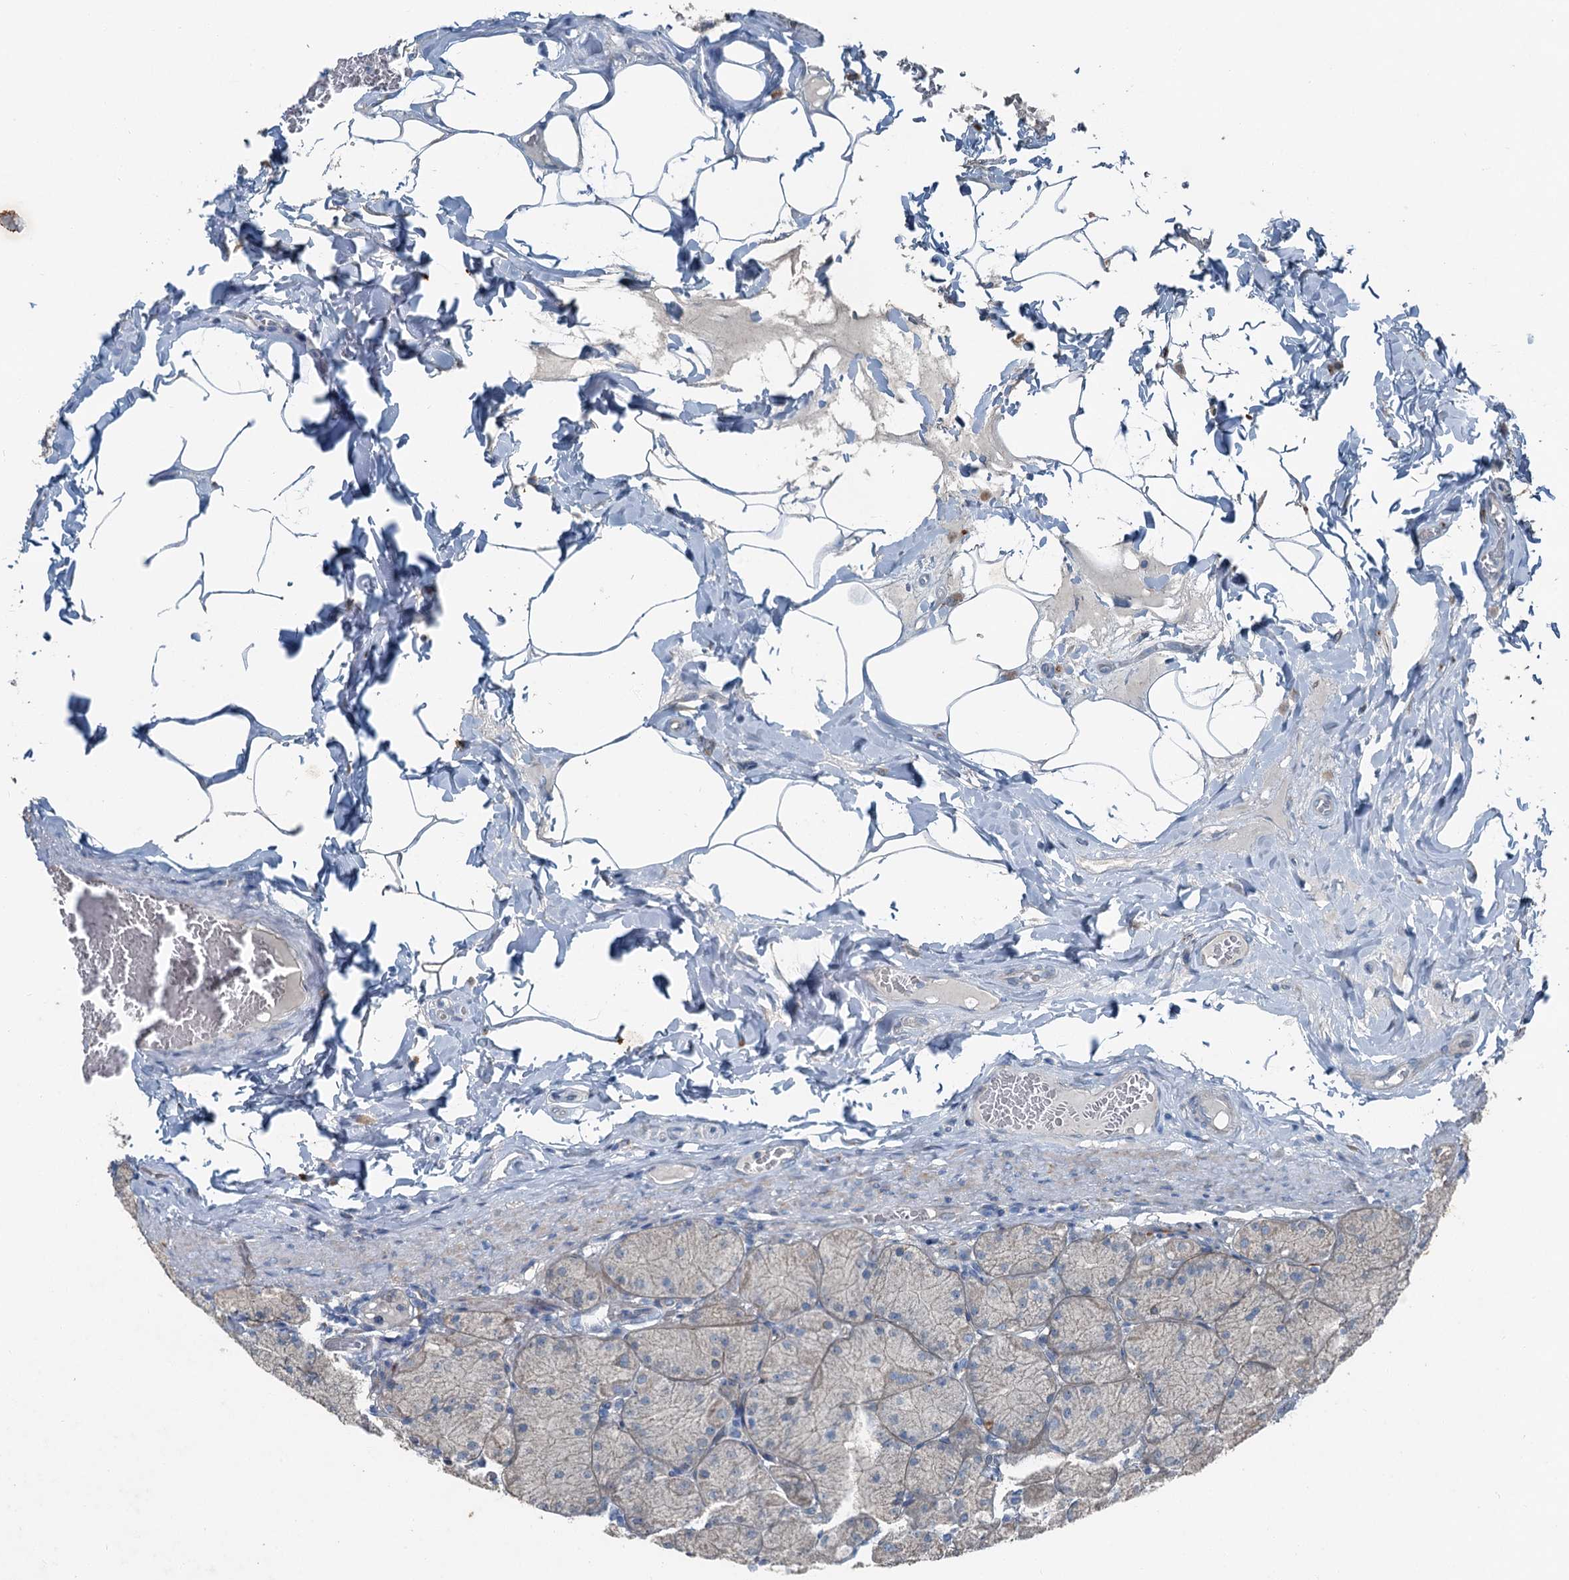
{"staining": {"intensity": "moderate", "quantity": "25%-75%", "location": "cytoplasmic/membranous"}, "tissue": "stomach", "cell_type": "Glandular cells", "image_type": "normal", "snomed": [{"axis": "morphology", "description": "Normal tissue, NOS"}, {"axis": "topography", "description": "Stomach, upper"}], "caption": "Moderate cytoplasmic/membranous positivity for a protein is appreciated in about 25%-75% of glandular cells of normal stomach using immunohistochemistry.", "gene": "C6orf120", "patient": {"sex": "female", "age": 56}}